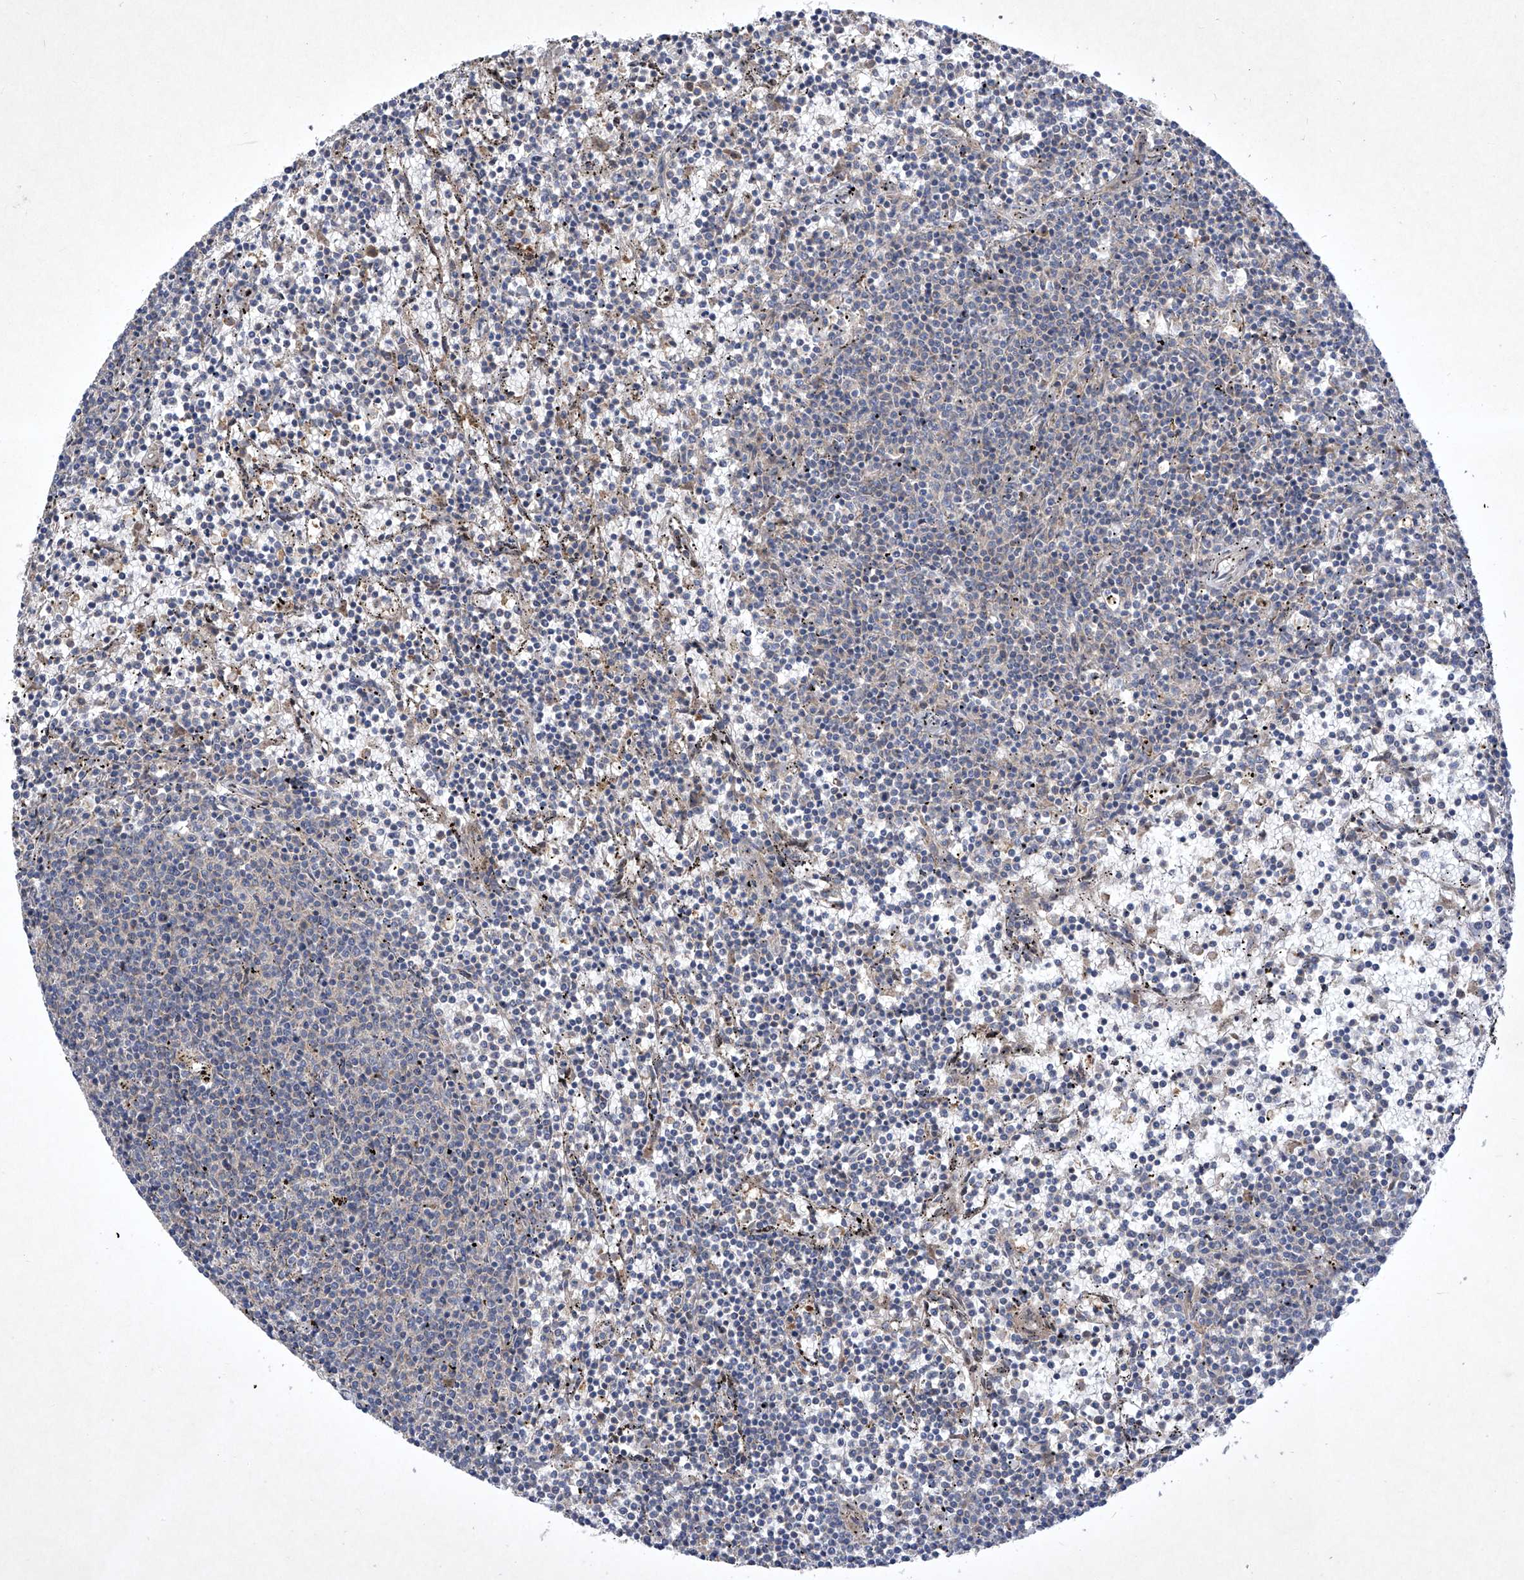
{"staining": {"intensity": "negative", "quantity": "none", "location": "none"}, "tissue": "lymphoma", "cell_type": "Tumor cells", "image_type": "cancer", "snomed": [{"axis": "morphology", "description": "Malignant lymphoma, non-Hodgkin's type, Low grade"}, {"axis": "topography", "description": "Spleen"}], "caption": "DAB immunohistochemical staining of human lymphoma displays no significant expression in tumor cells.", "gene": "COQ3", "patient": {"sex": "female", "age": 50}}